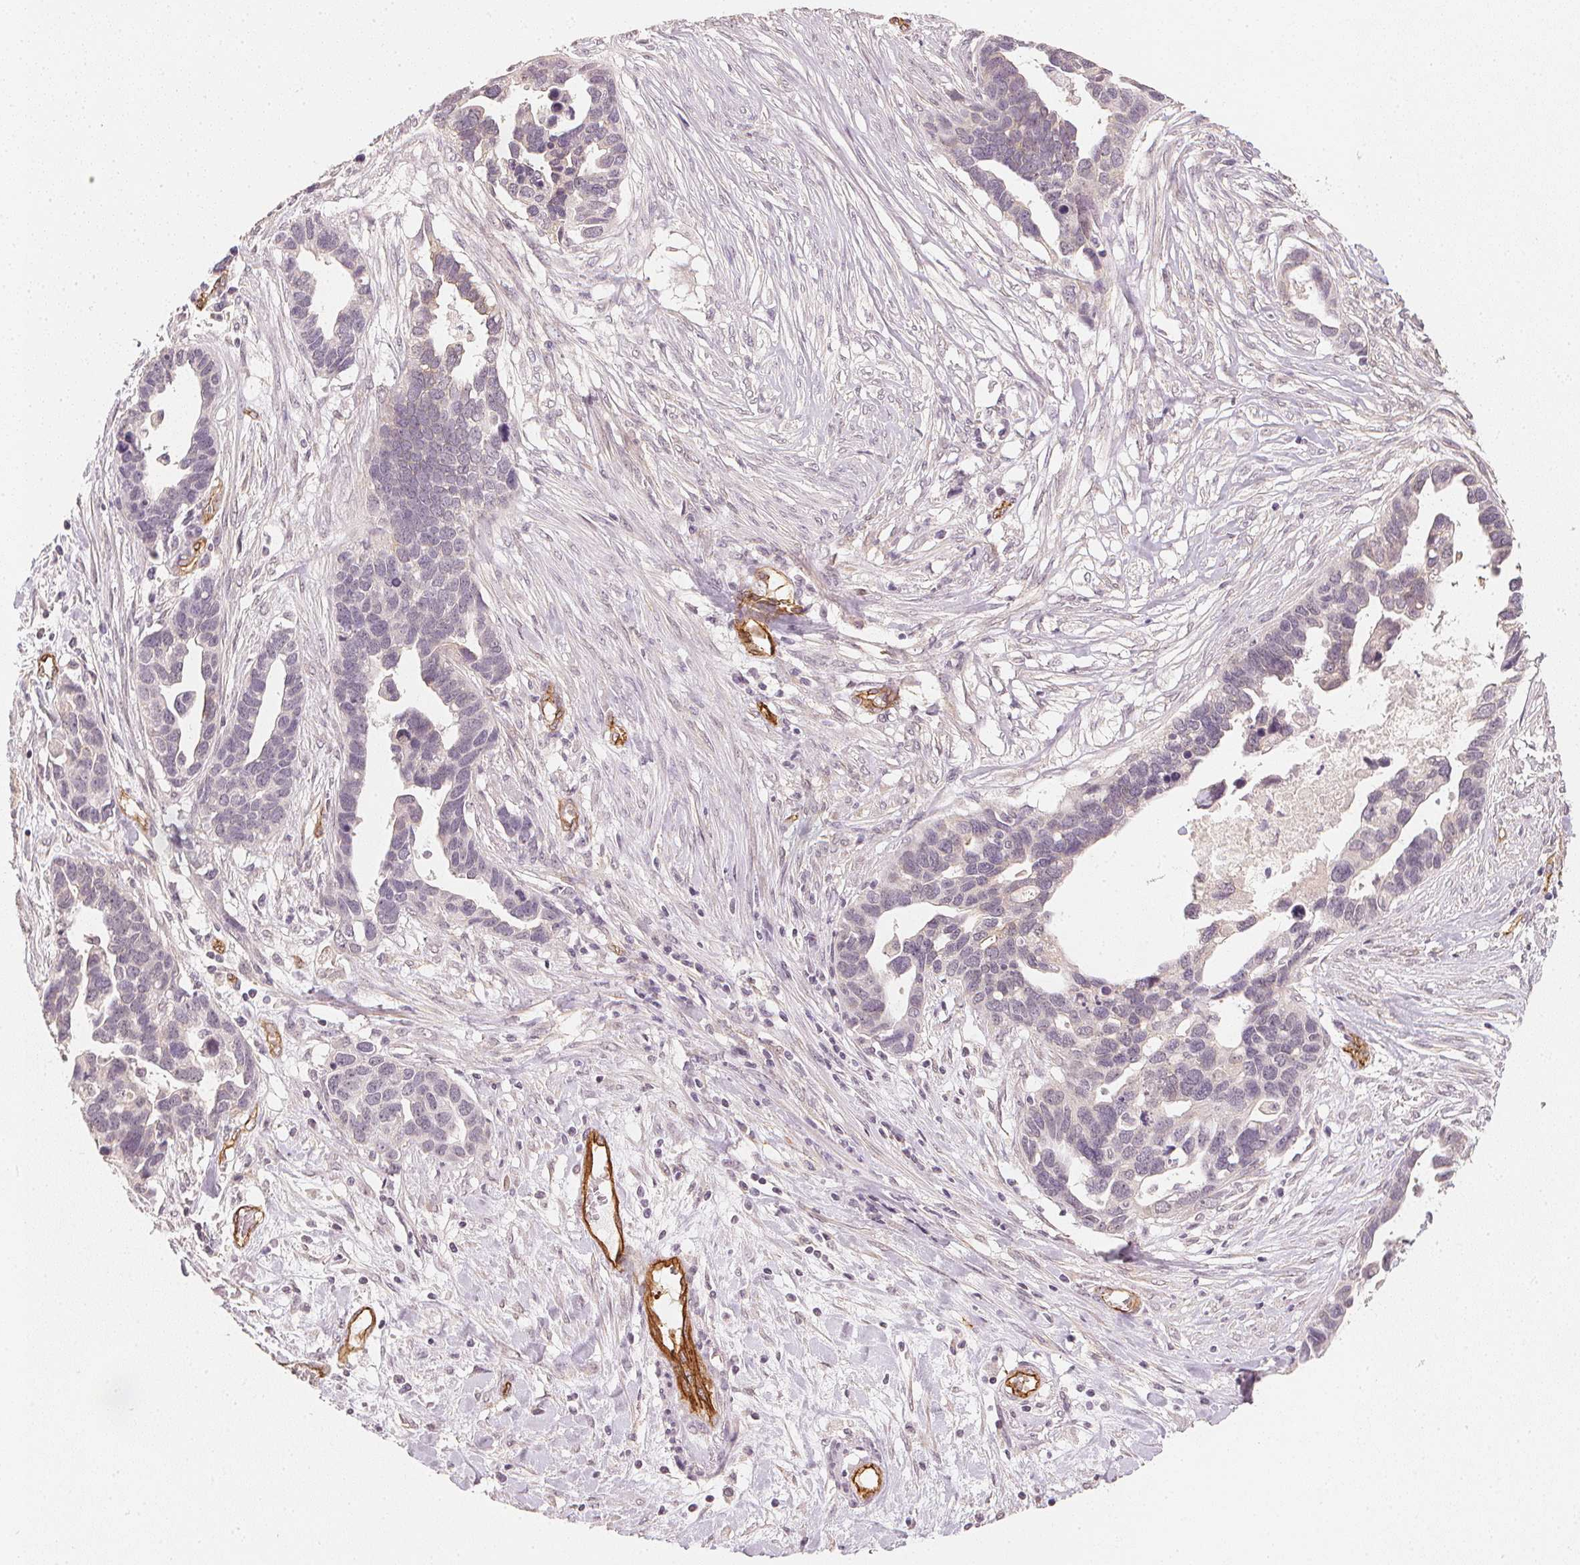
{"staining": {"intensity": "negative", "quantity": "none", "location": "none"}, "tissue": "ovarian cancer", "cell_type": "Tumor cells", "image_type": "cancer", "snomed": [{"axis": "morphology", "description": "Cystadenocarcinoma, serous, NOS"}, {"axis": "topography", "description": "Ovary"}], "caption": "Tumor cells are negative for protein expression in human ovarian serous cystadenocarcinoma. (Brightfield microscopy of DAB (3,3'-diaminobenzidine) immunohistochemistry (IHC) at high magnification).", "gene": "CIB1", "patient": {"sex": "female", "age": 54}}